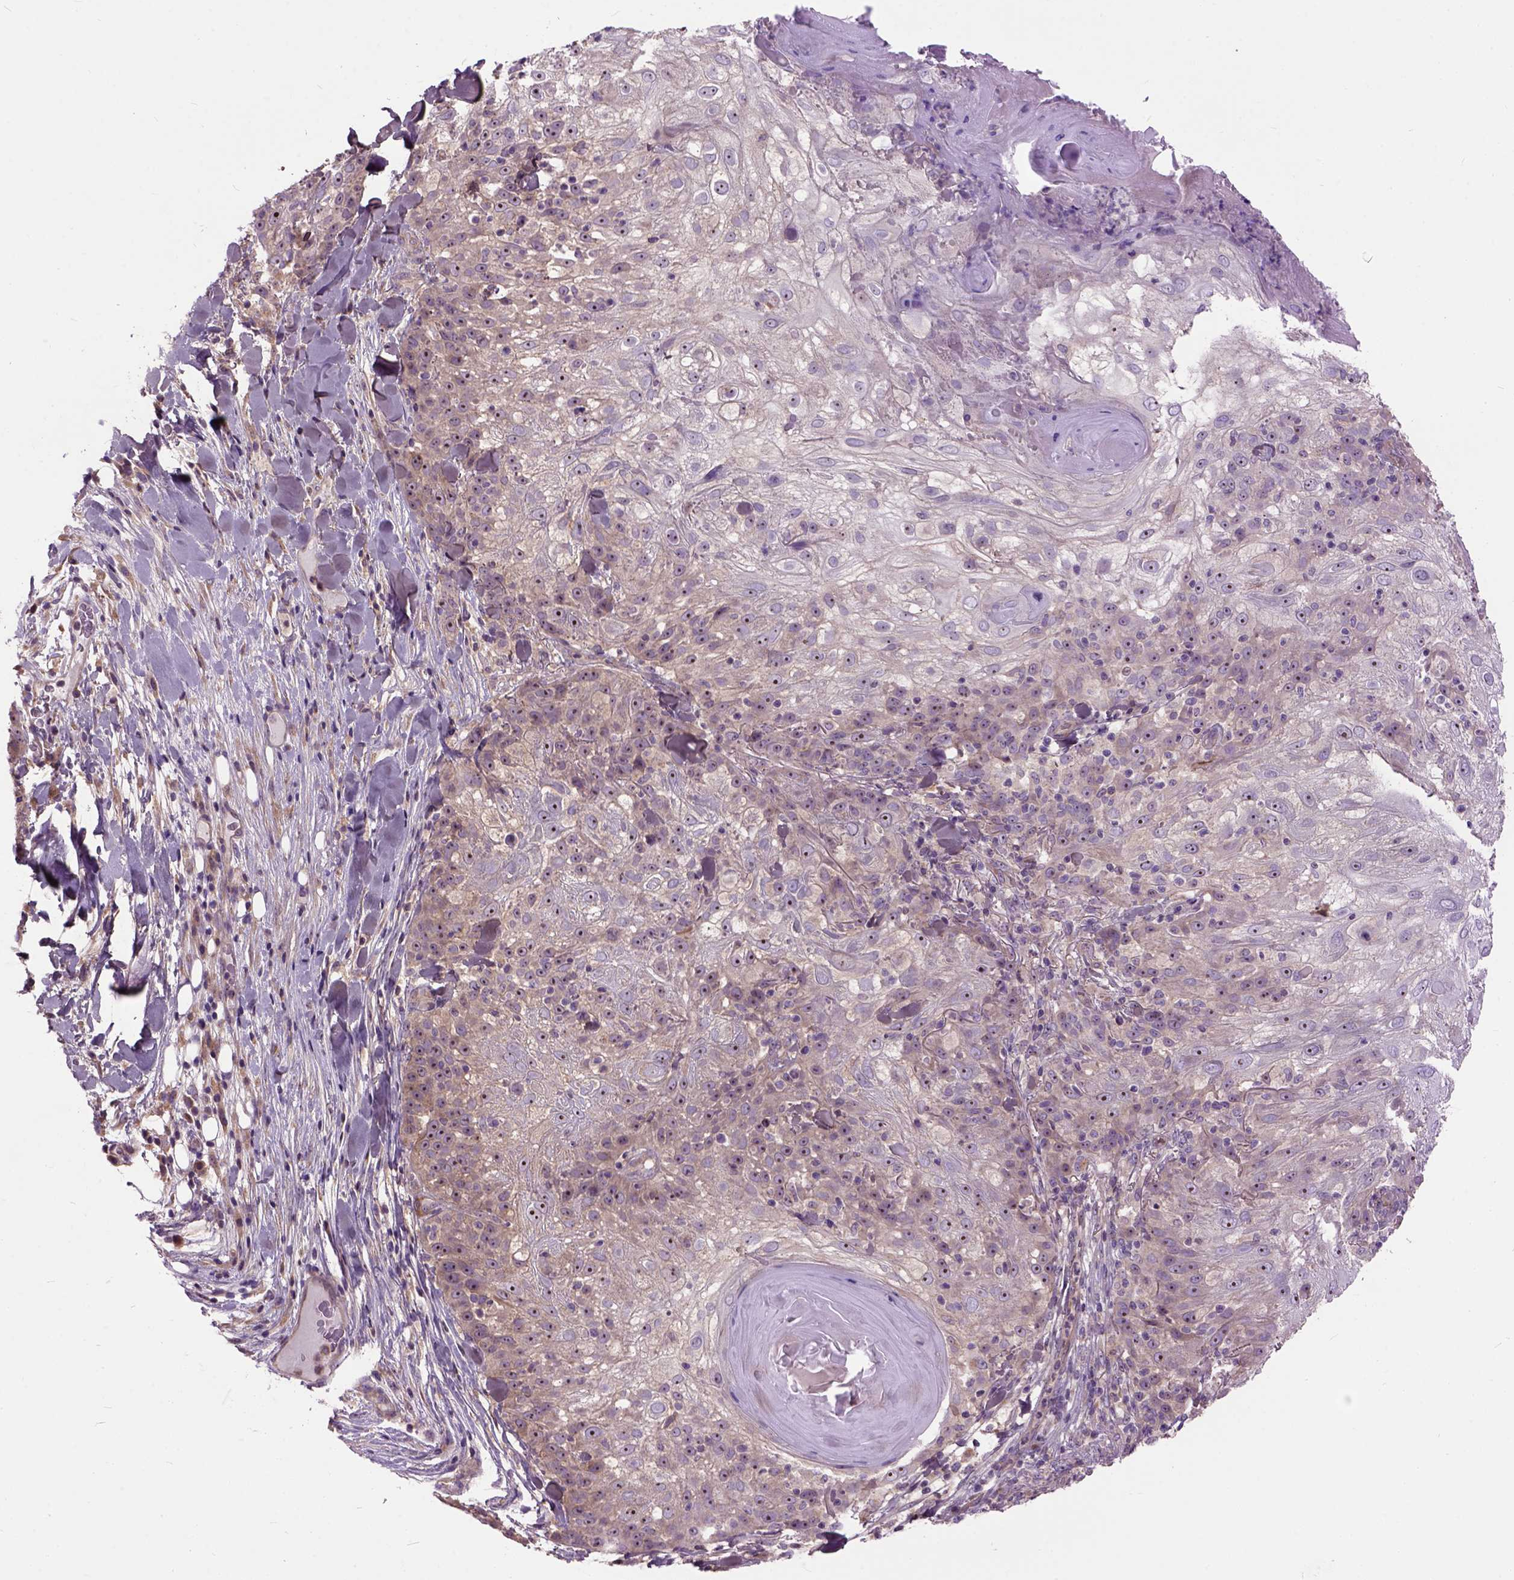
{"staining": {"intensity": "moderate", "quantity": ">75%", "location": "nuclear"}, "tissue": "skin cancer", "cell_type": "Tumor cells", "image_type": "cancer", "snomed": [{"axis": "morphology", "description": "Normal tissue, NOS"}, {"axis": "morphology", "description": "Squamous cell carcinoma, NOS"}, {"axis": "topography", "description": "Skin"}], "caption": "High-power microscopy captured an immunohistochemistry image of squamous cell carcinoma (skin), revealing moderate nuclear staining in approximately >75% of tumor cells.", "gene": "MAPT", "patient": {"sex": "female", "age": 83}}